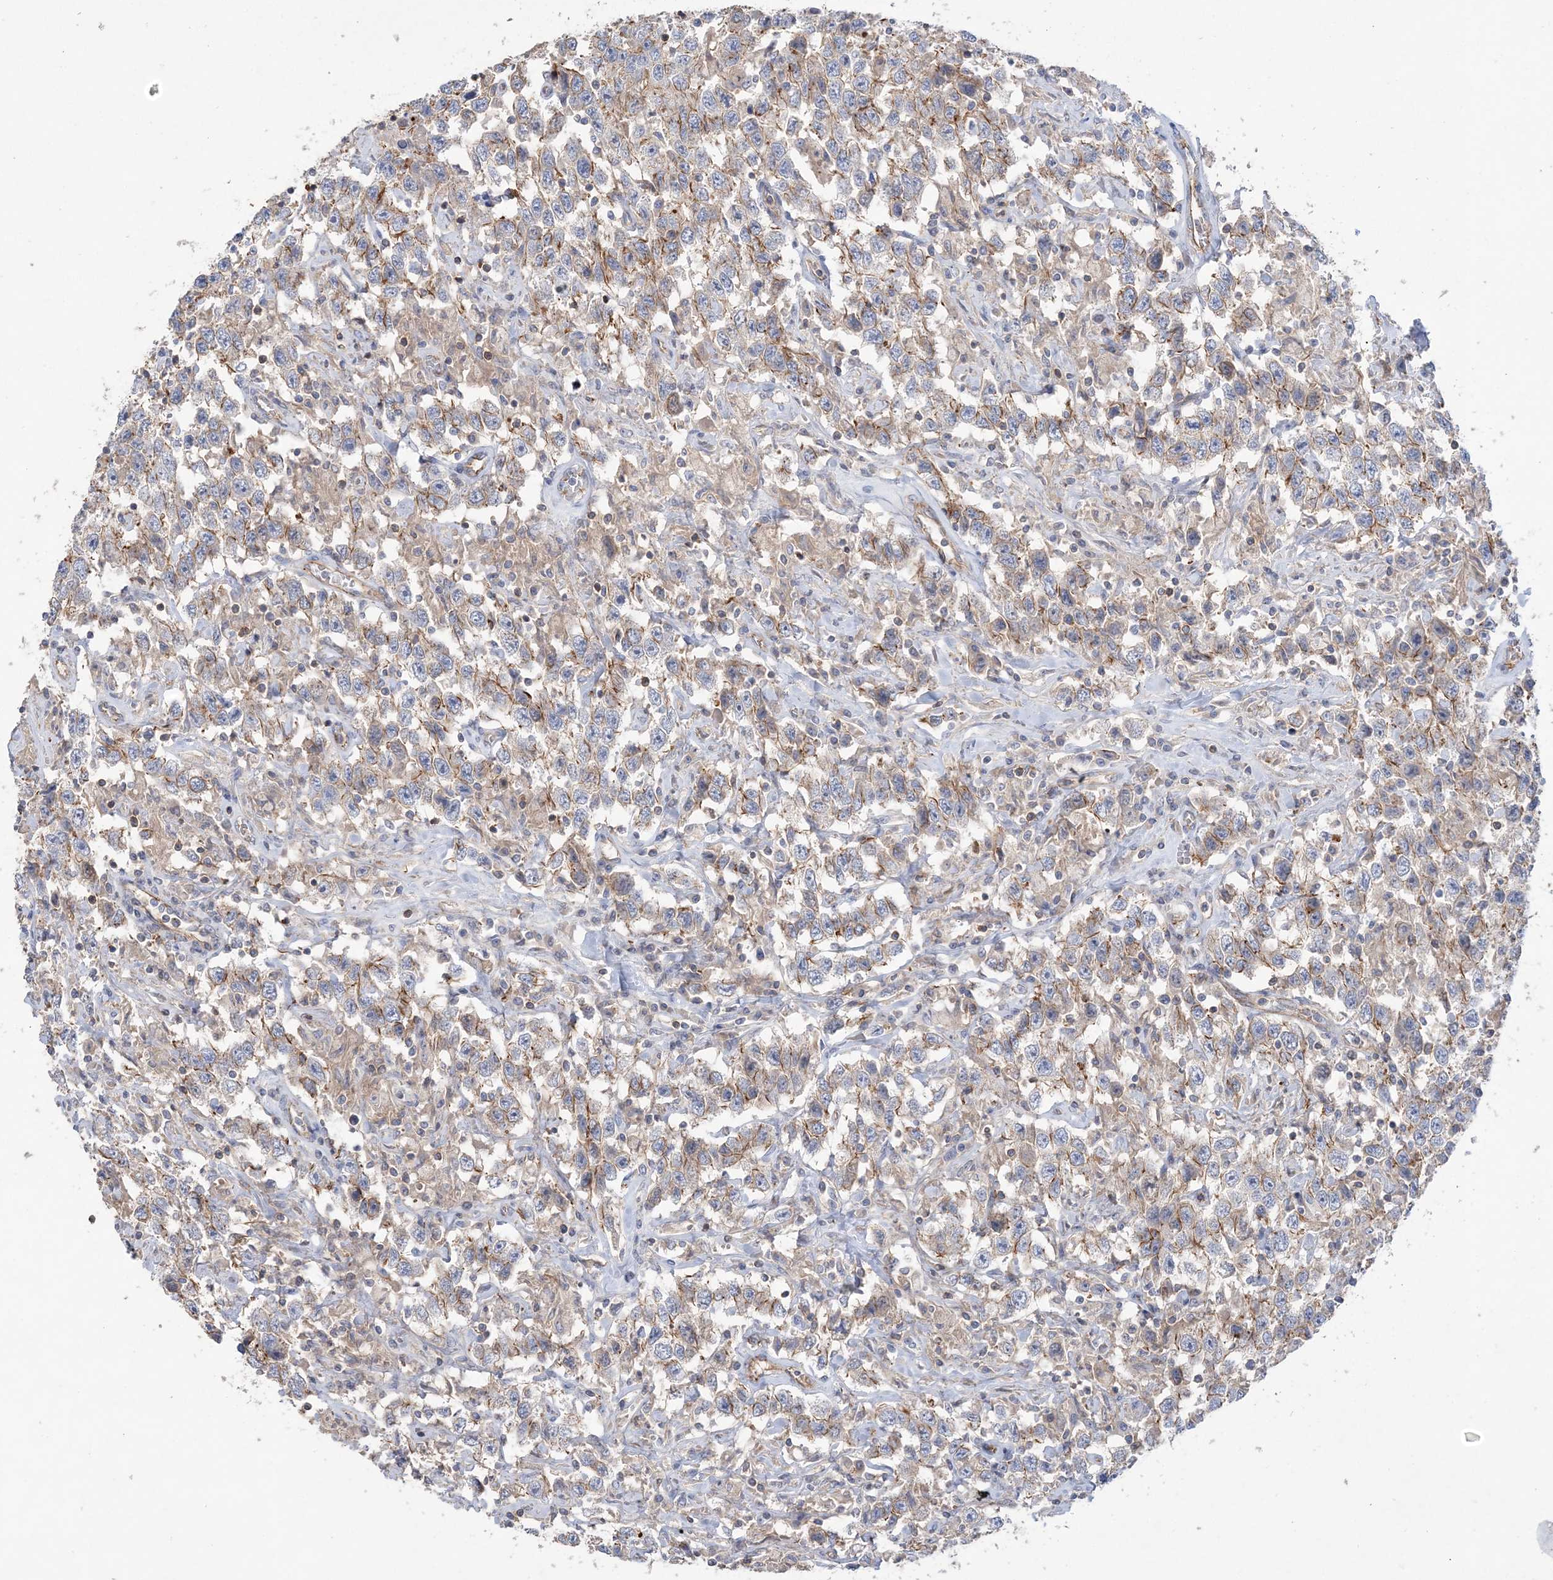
{"staining": {"intensity": "weak", "quantity": "25%-75%", "location": "cytoplasmic/membranous"}, "tissue": "testis cancer", "cell_type": "Tumor cells", "image_type": "cancer", "snomed": [{"axis": "morphology", "description": "Seminoma, NOS"}, {"axis": "topography", "description": "Testis"}], "caption": "Testis cancer (seminoma) stained with a brown dye exhibits weak cytoplasmic/membranous positive positivity in about 25%-75% of tumor cells.", "gene": "PIGC", "patient": {"sex": "male", "age": 41}}